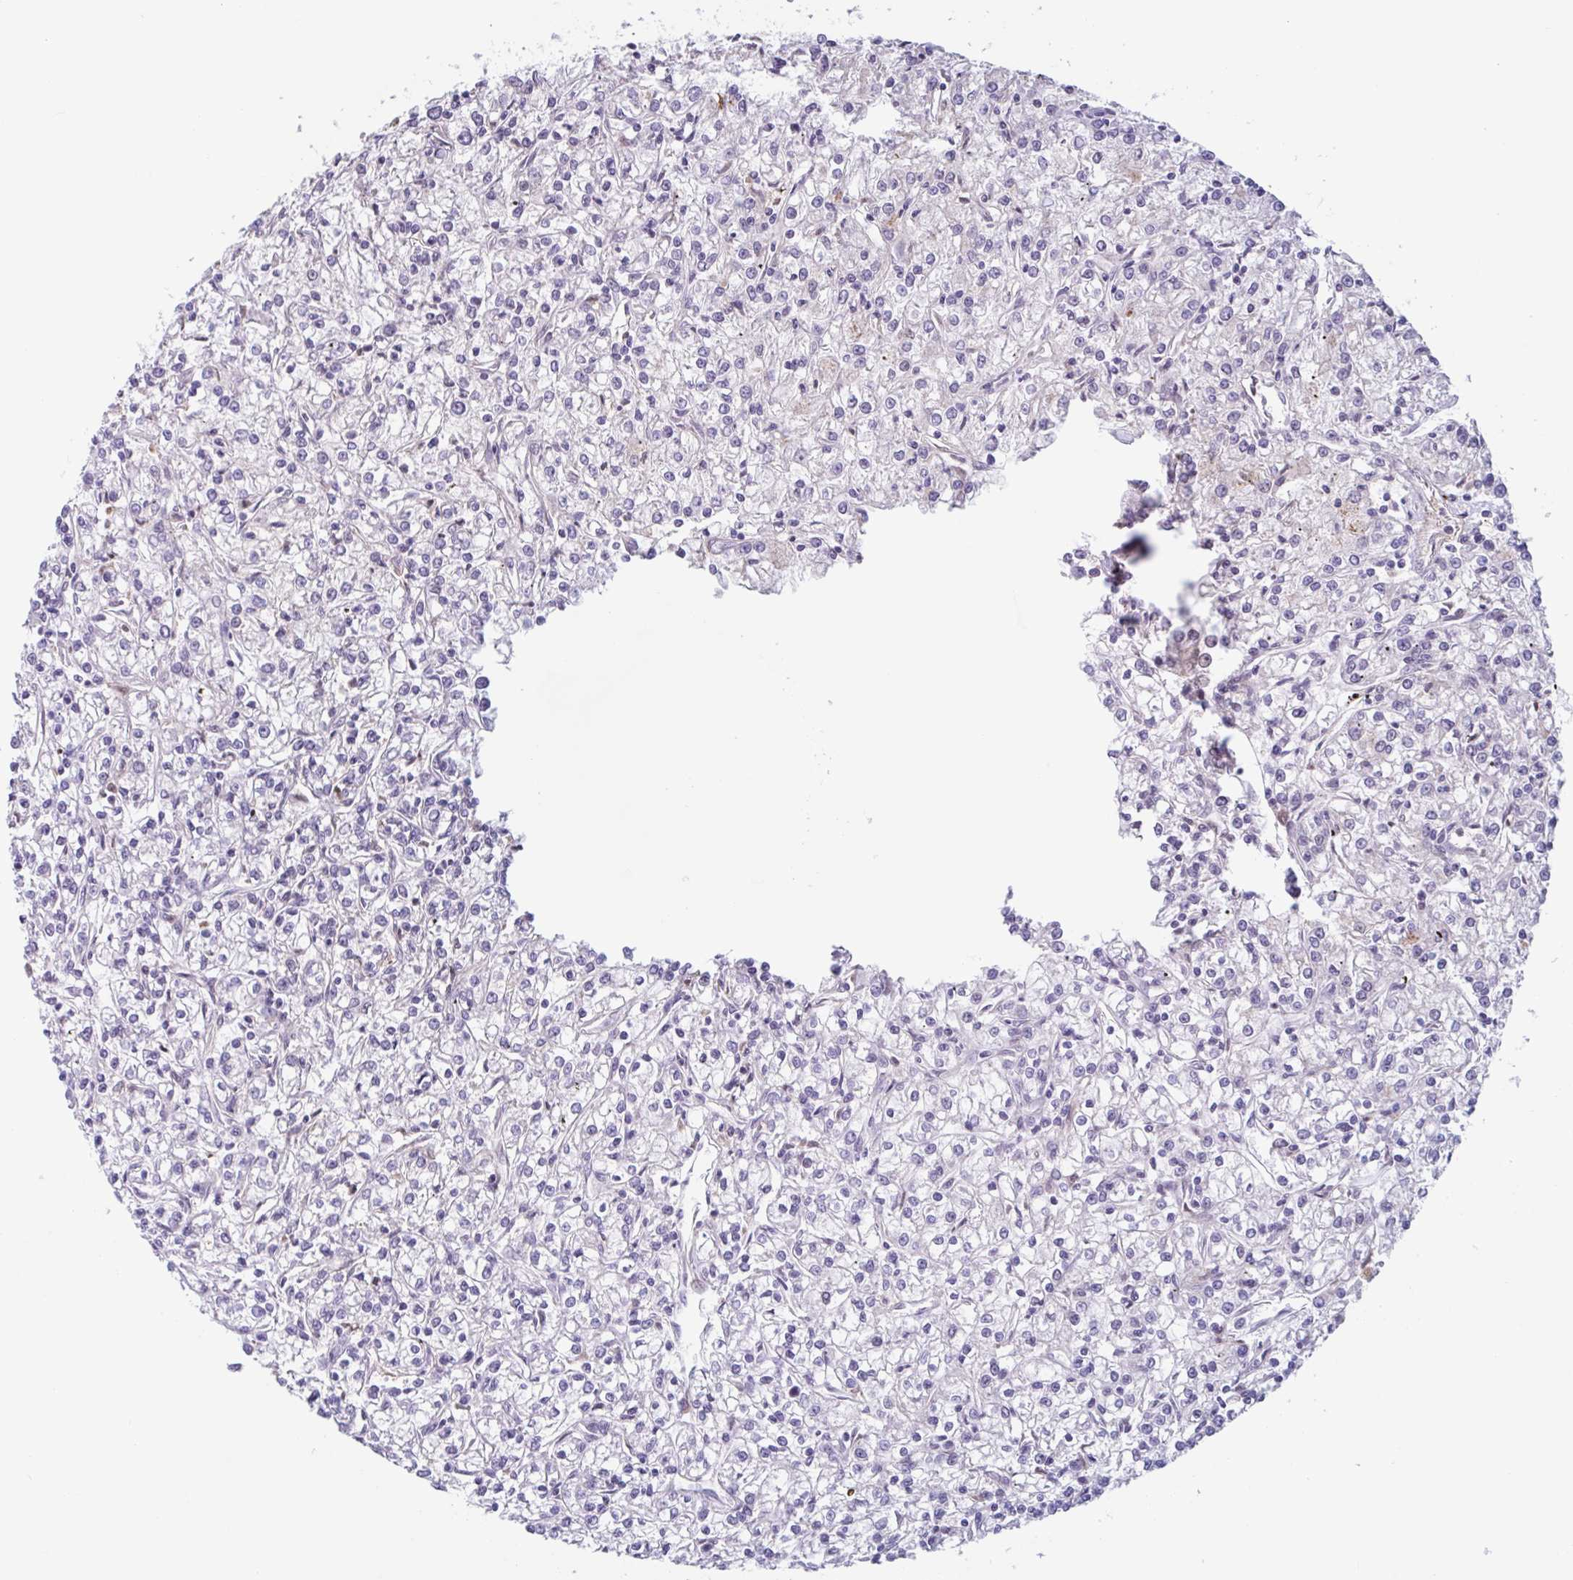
{"staining": {"intensity": "negative", "quantity": "none", "location": "none"}, "tissue": "renal cancer", "cell_type": "Tumor cells", "image_type": "cancer", "snomed": [{"axis": "morphology", "description": "Adenocarcinoma, NOS"}, {"axis": "topography", "description": "Kidney"}], "caption": "This photomicrograph is of renal adenocarcinoma stained with immunohistochemistry to label a protein in brown with the nuclei are counter-stained blue. There is no expression in tumor cells.", "gene": "PLG", "patient": {"sex": "female", "age": 59}}